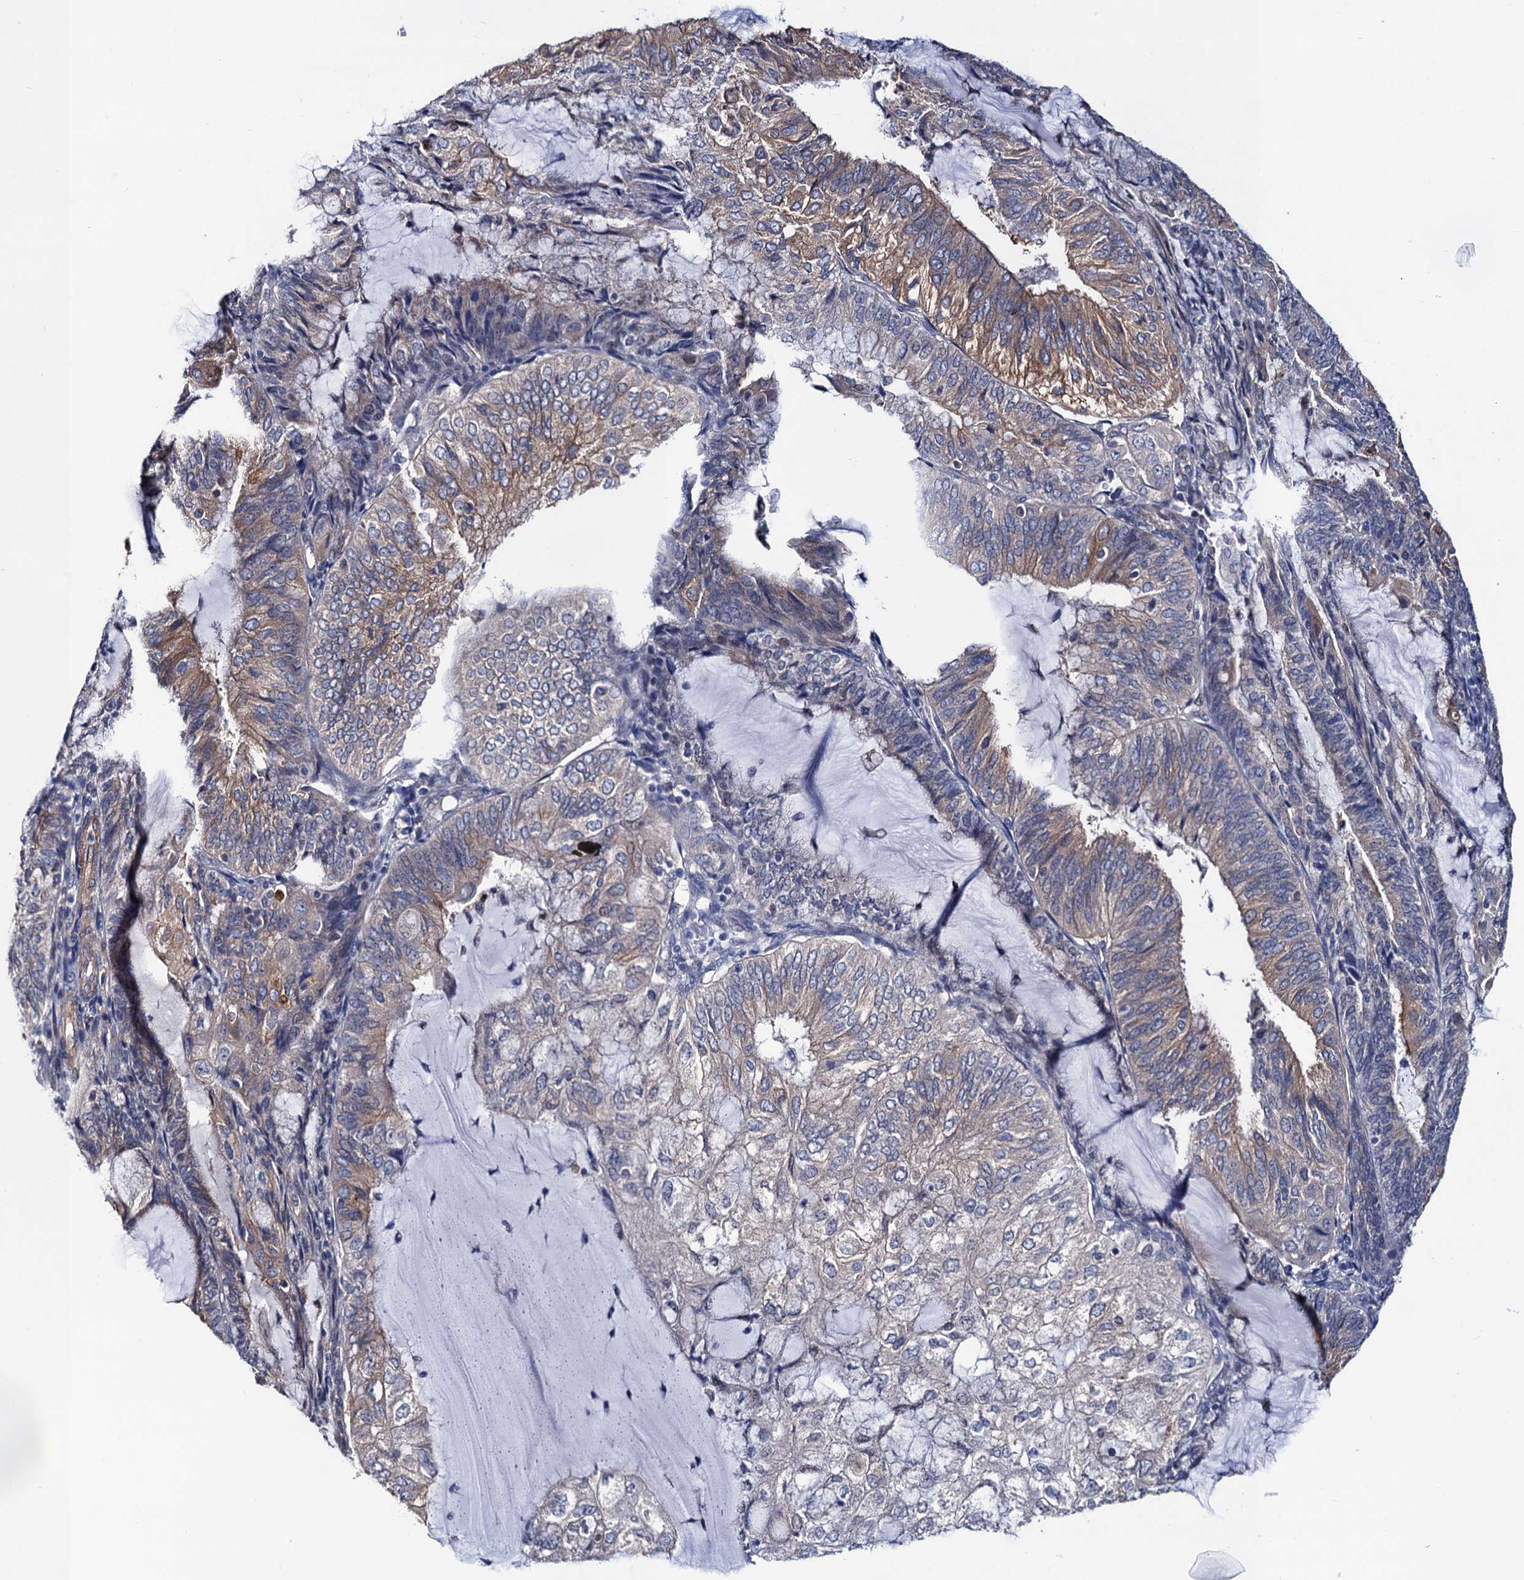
{"staining": {"intensity": "weak", "quantity": "25%-75%", "location": "cytoplasmic/membranous"}, "tissue": "endometrial cancer", "cell_type": "Tumor cells", "image_type": "cancer", "snomed": [{"axis": "morphology", "description": "Adenocarcinoma, NOS"}, {"axis": "topography", "description": "Endometrium"}], "caption": "Human endometrial cancer (adenocarcinoma) stained with a protein marker reveals weak staining in tumor cells.", "gene": "ZDHHC18", "patient": {"sex": "female", "age": 81}}